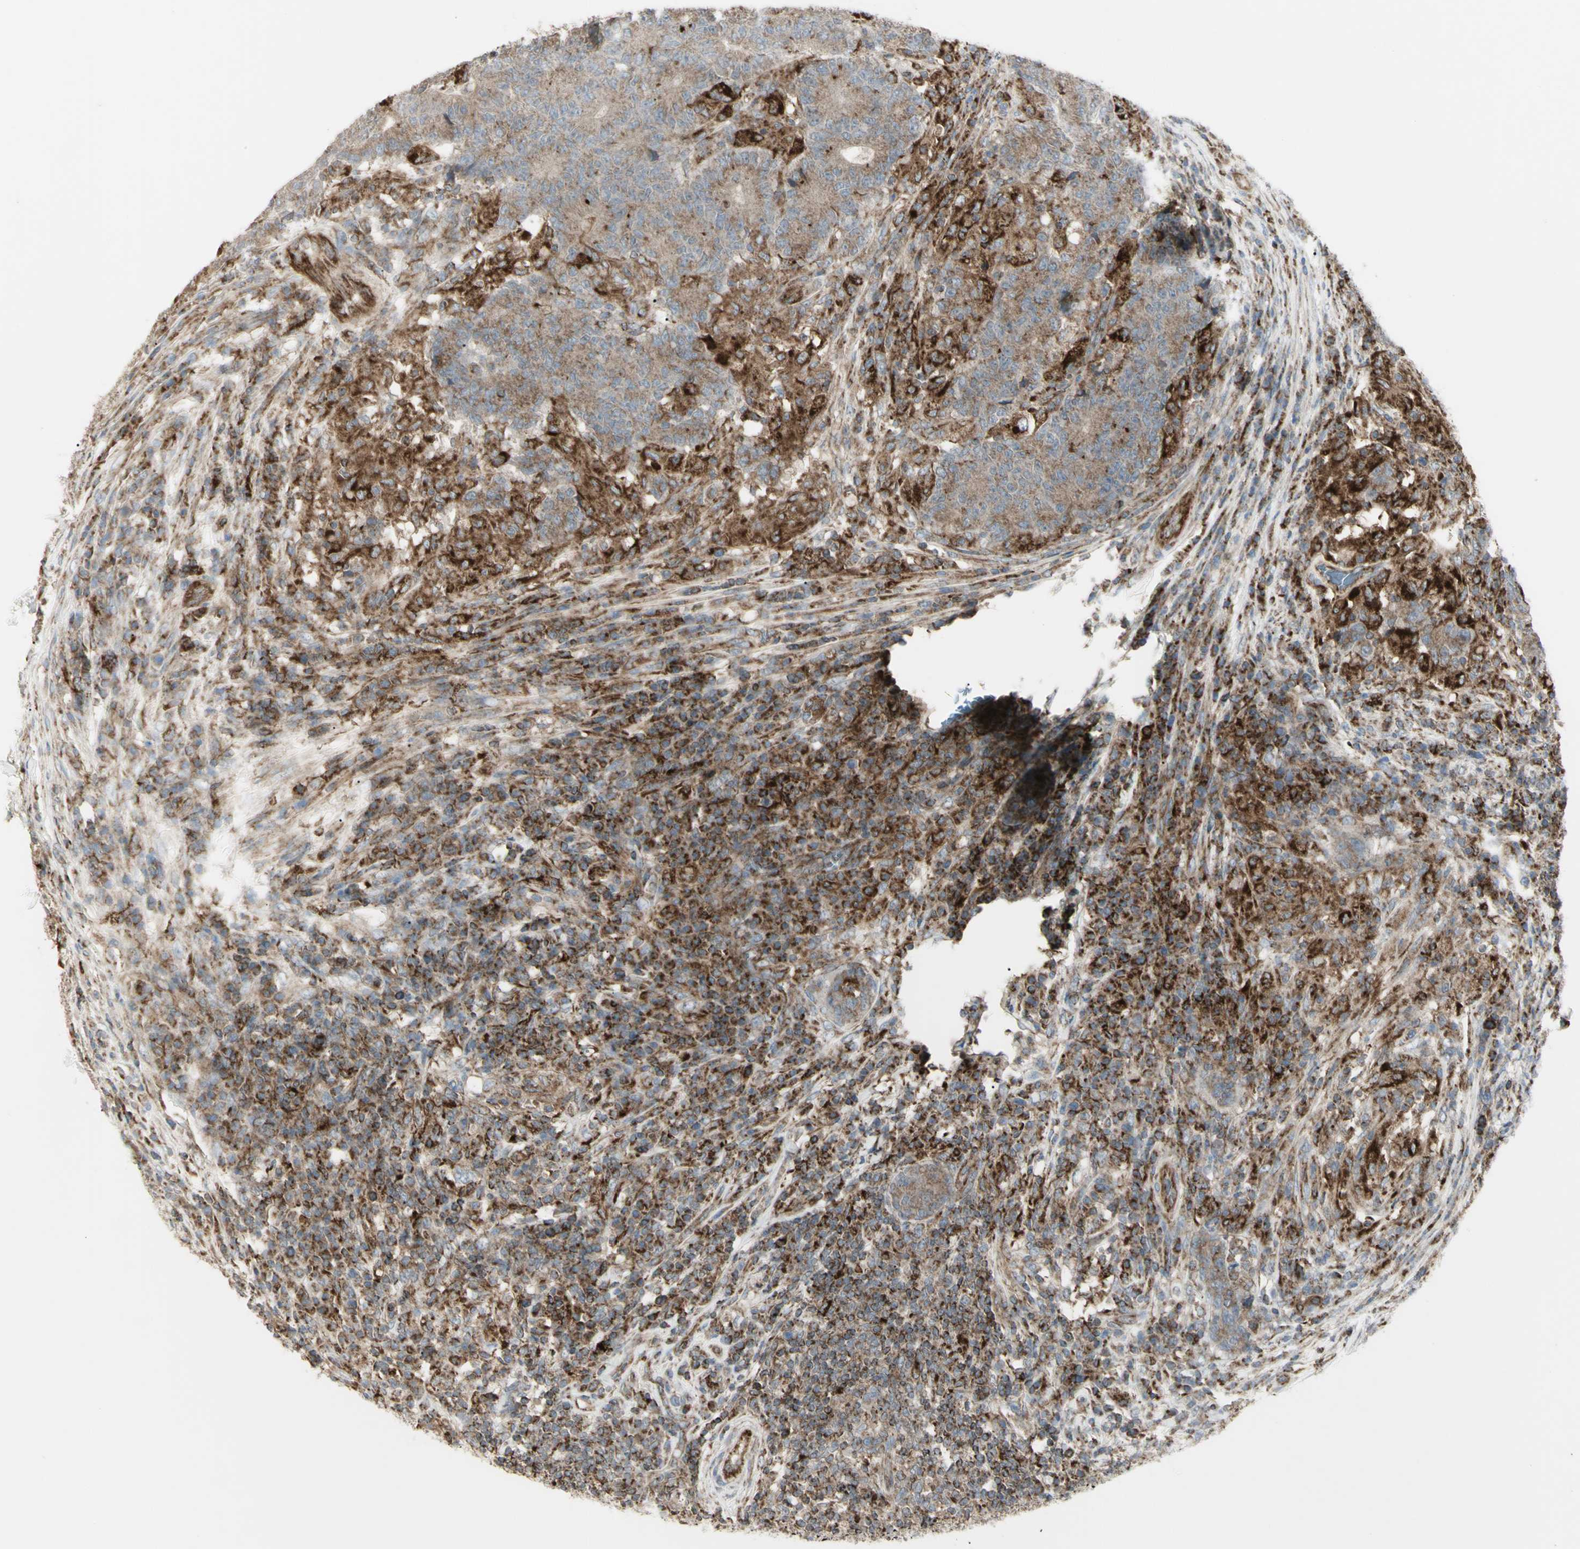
{"staining": {"intensity": "weak", "quantity": ">75%", "location": "cytoplasmic/membranous"}, "tissue": "colorectal cancer", "cell_type": "Tumor cells", "image_type": "cancer", "snomed": [{"axis": "morphology", "description": "Normal tissue, NOS"}, {"axis": "morphology", "description": "Adenocarcinoma, NOS"}, {"axis": "topography", "description": "Colon"}], "caption": "This micrograph reveals immunohistochemistry (IHC) staining of colorectal adenocarcinoma, with low weak cytoplasmic/membranous staining in approximately >75% of tumor cells.", "gene": "CYB5R1", "patient": {"sex": "female", "age": 75}}